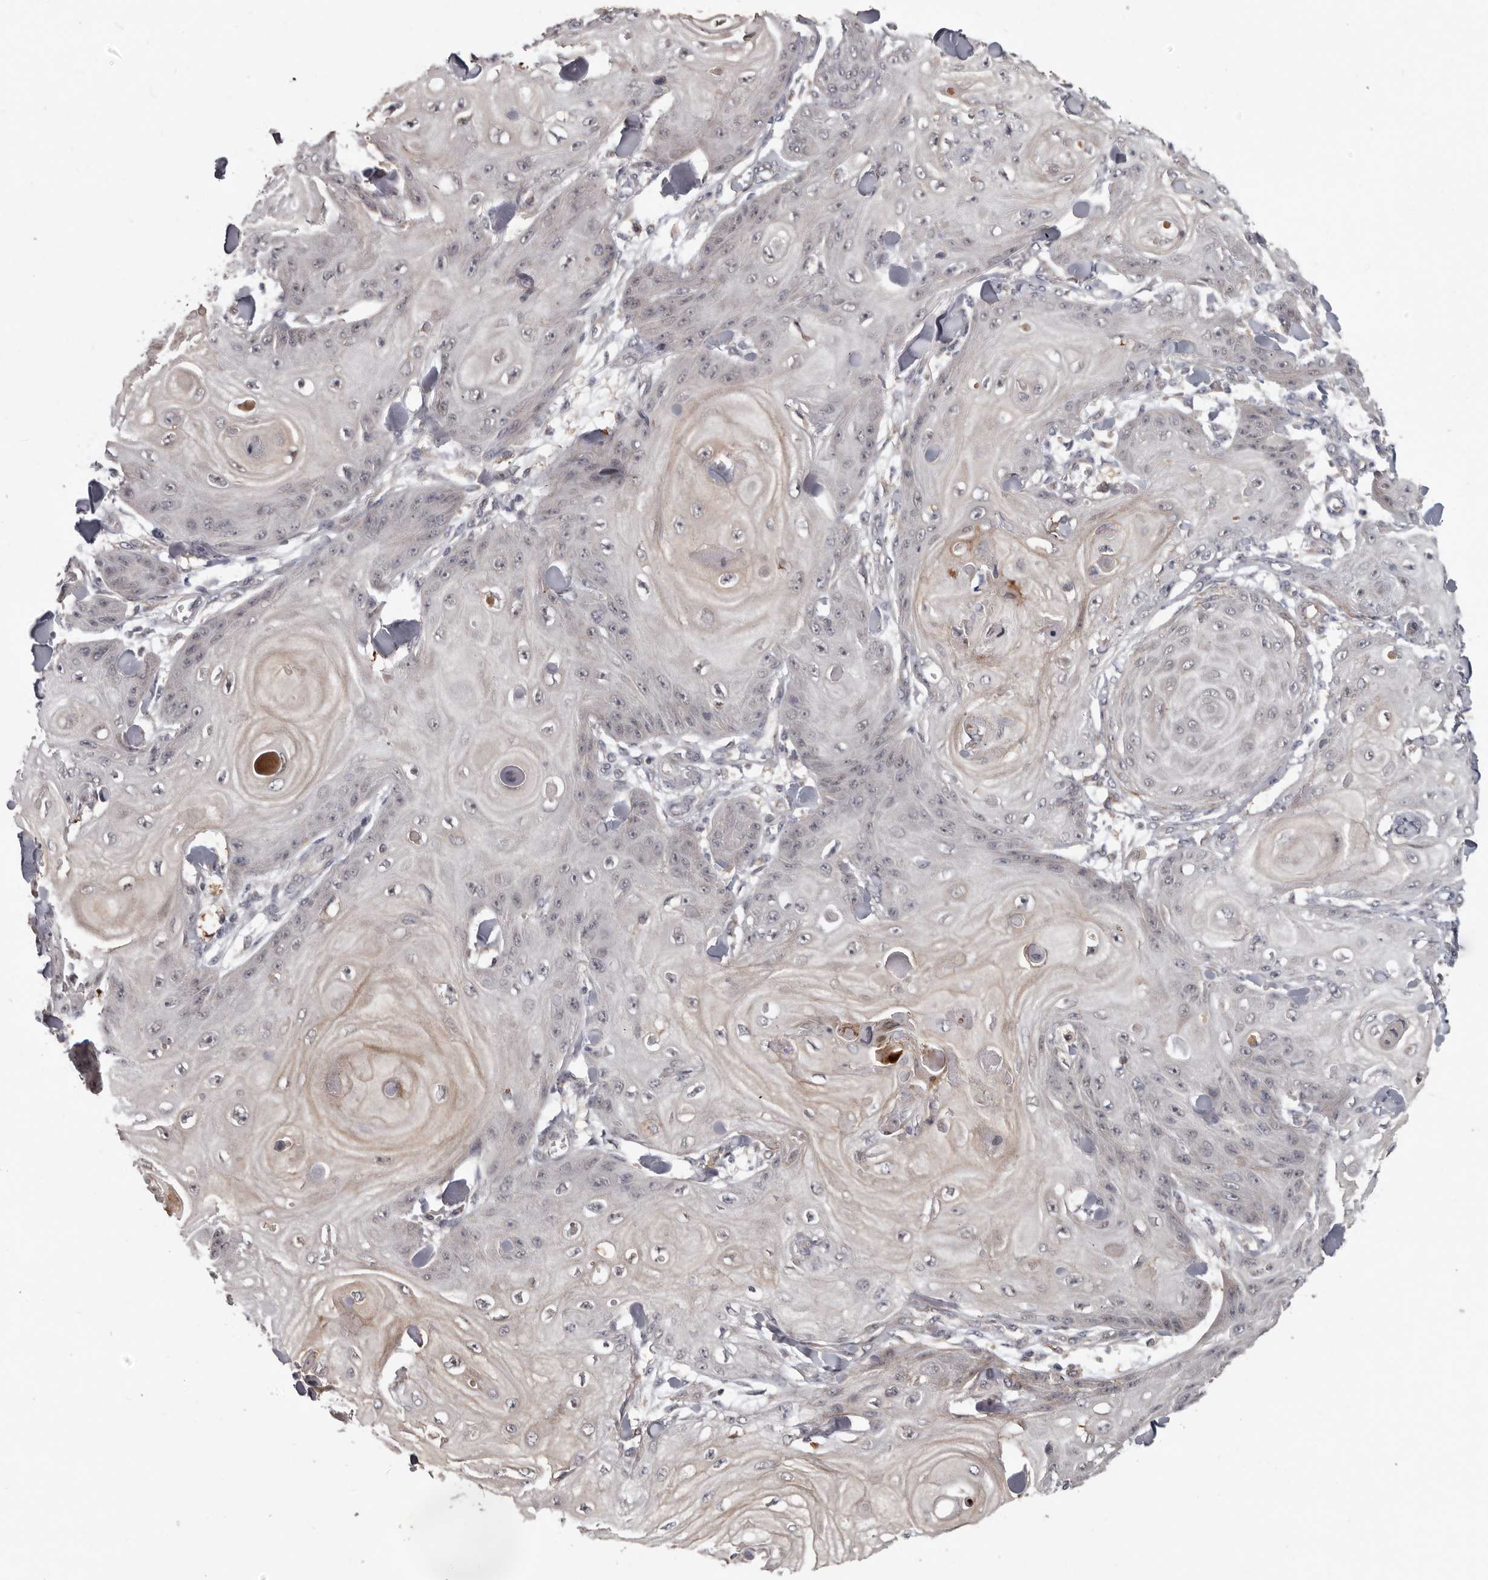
{"staining": {"intensity": "negative", "quantity": "none", "location": "none"}, "tissue": "skin cancer", "cell_type": "Tumor cells", "image_type": "cancer", "snomed": [{"axis": "morphology", "description": "Squamous cell carcinoma, NOS"}, {"axis": "topography", "description": "Skin"}], "caption": "IHC image of skin cancer stained for a protein (brown), which demonstrates no staining in tumor cells. (DAB (3,3'-diaminobenzidine) immunohistochemistry with hematoxylin counter stain).", "gene": "FGFR4", "patient": {"sex": "male", "age": 74}}